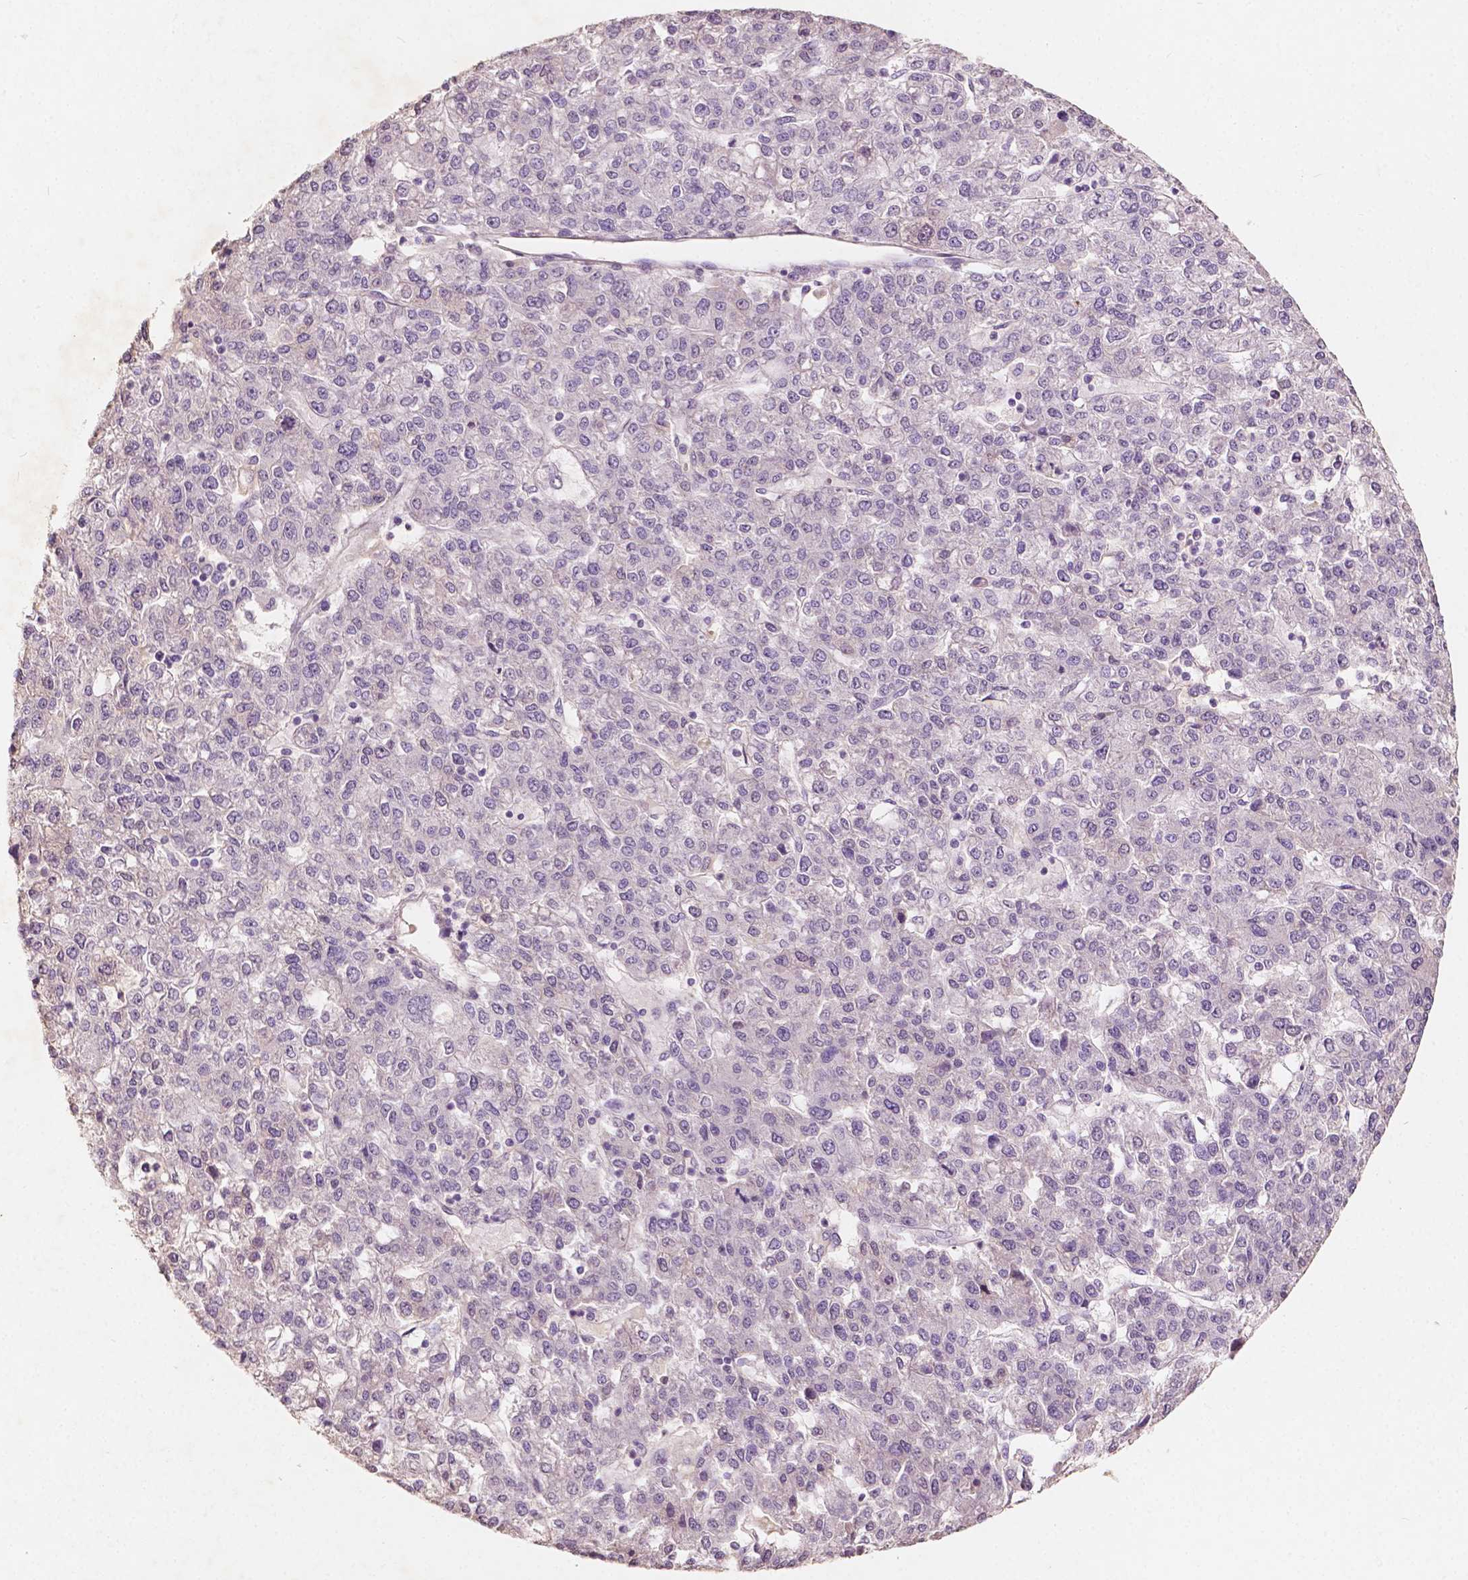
{"staining": {"intensity": "negative", "quantity": "none", "location": "none"}, "tissue": "liver cancer", "cell_type": "Tumor cells", "image_type": "cancer", "snomed": [{"axis": "morphology", "description": "Carcinoma, Hepatocellular, NOS"}, {"axis": "topography", "description": "Liver"}], "caption": "IHC histopathology image of liver hepatocellular carcinoma stained for a protein (brown), which shows no staining in tumor cells.", "gene": "SOX15", "patient": {"sex": "male", "age": 56}}